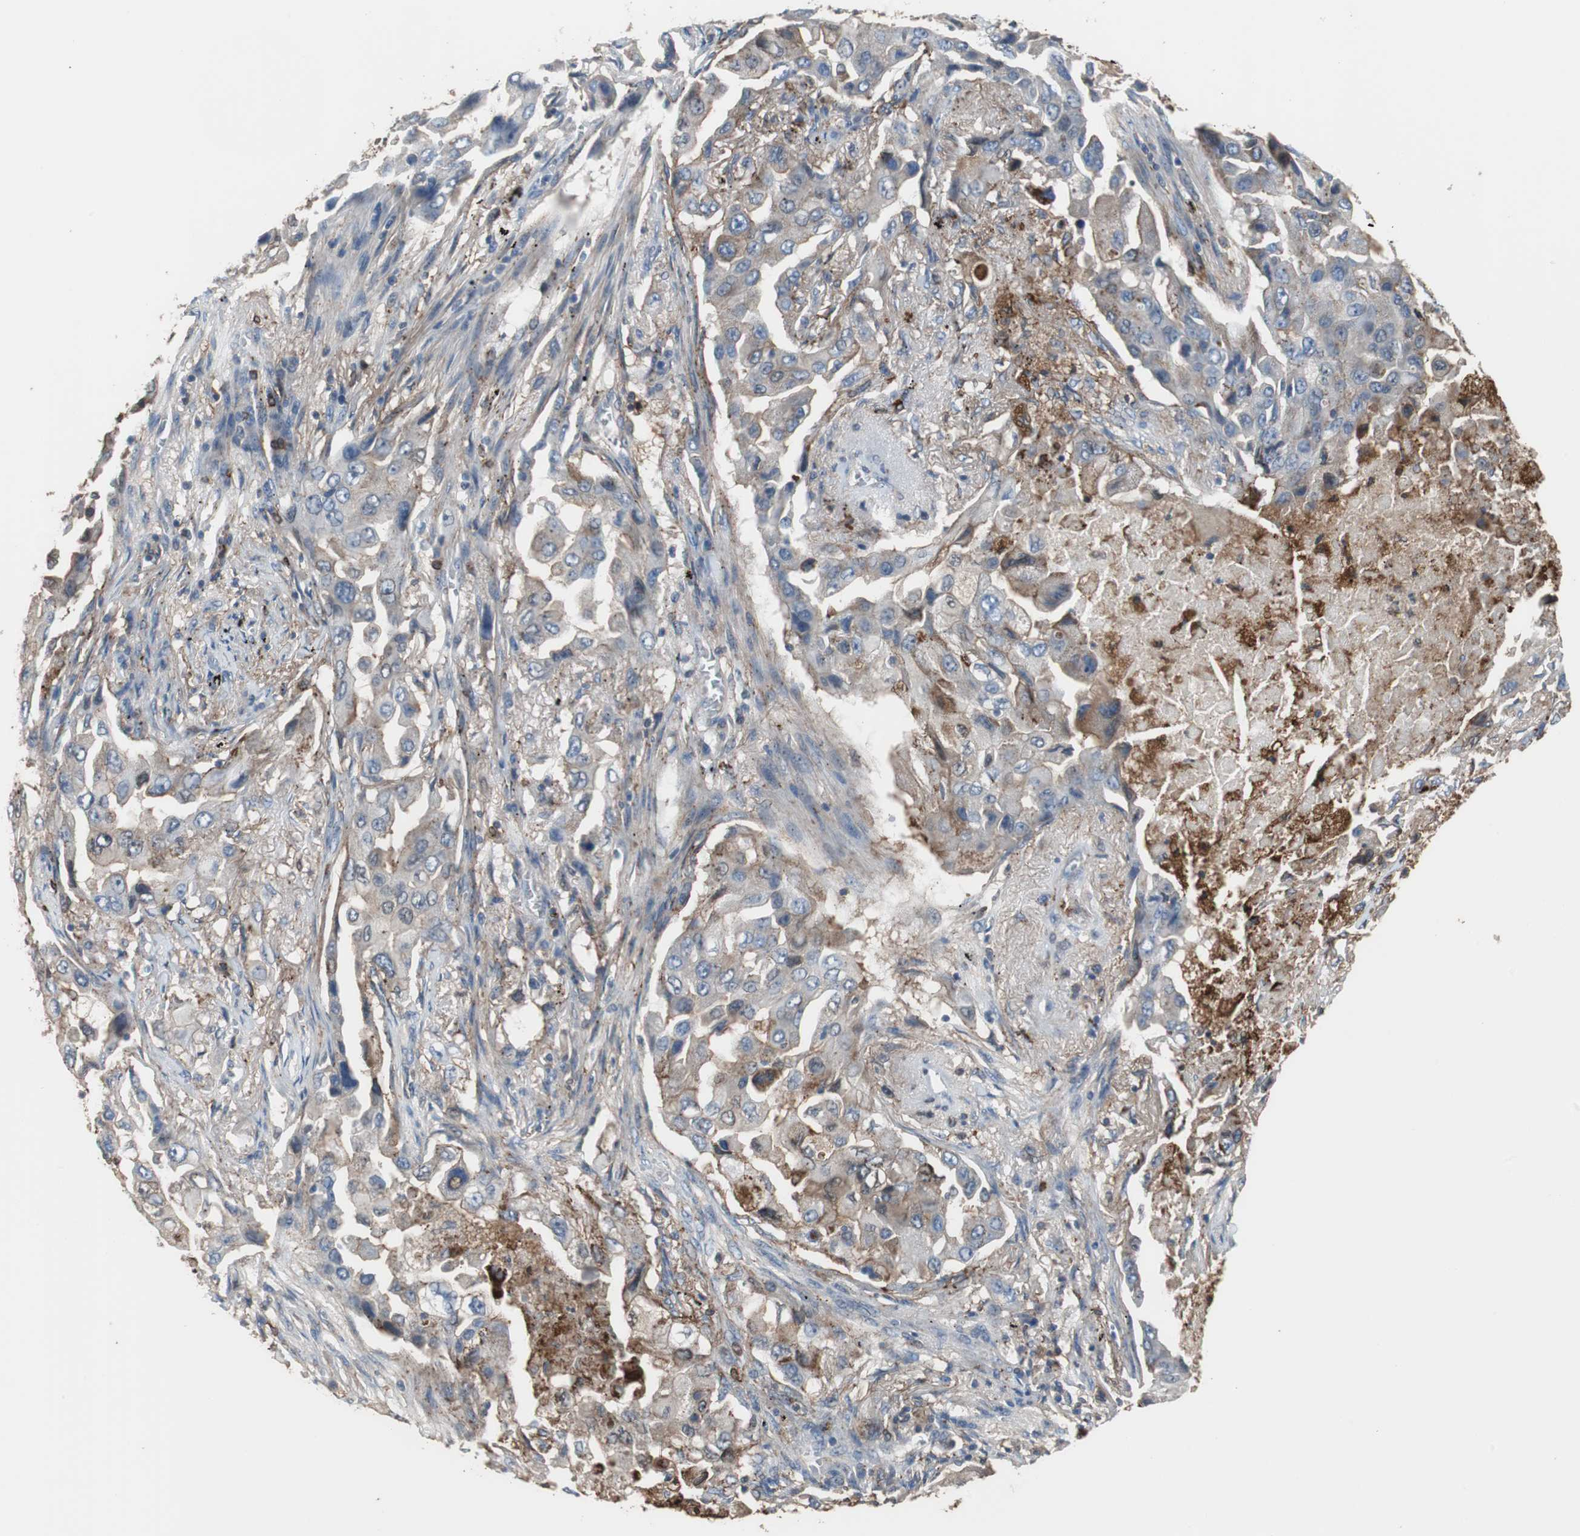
{"staining": {"intensity": "weak", "quantity": "<25%", "location": "cytoplasmic/membranous"}, "tissue": "lung cancer", "cell_type": "Tumor cells", "image_type": "cancer", "snomed": [{"axis": "morphology", "description": "Adenocarcinoma, NOS"}, {"axis": "topography", "description": "Lung"}], "caption": "A micrograph of human adenocarcinoma (lung) is negative for staining in tumor cells.", "gene": "ANXA4", "patient": {"sex": "female", "age": 65}}